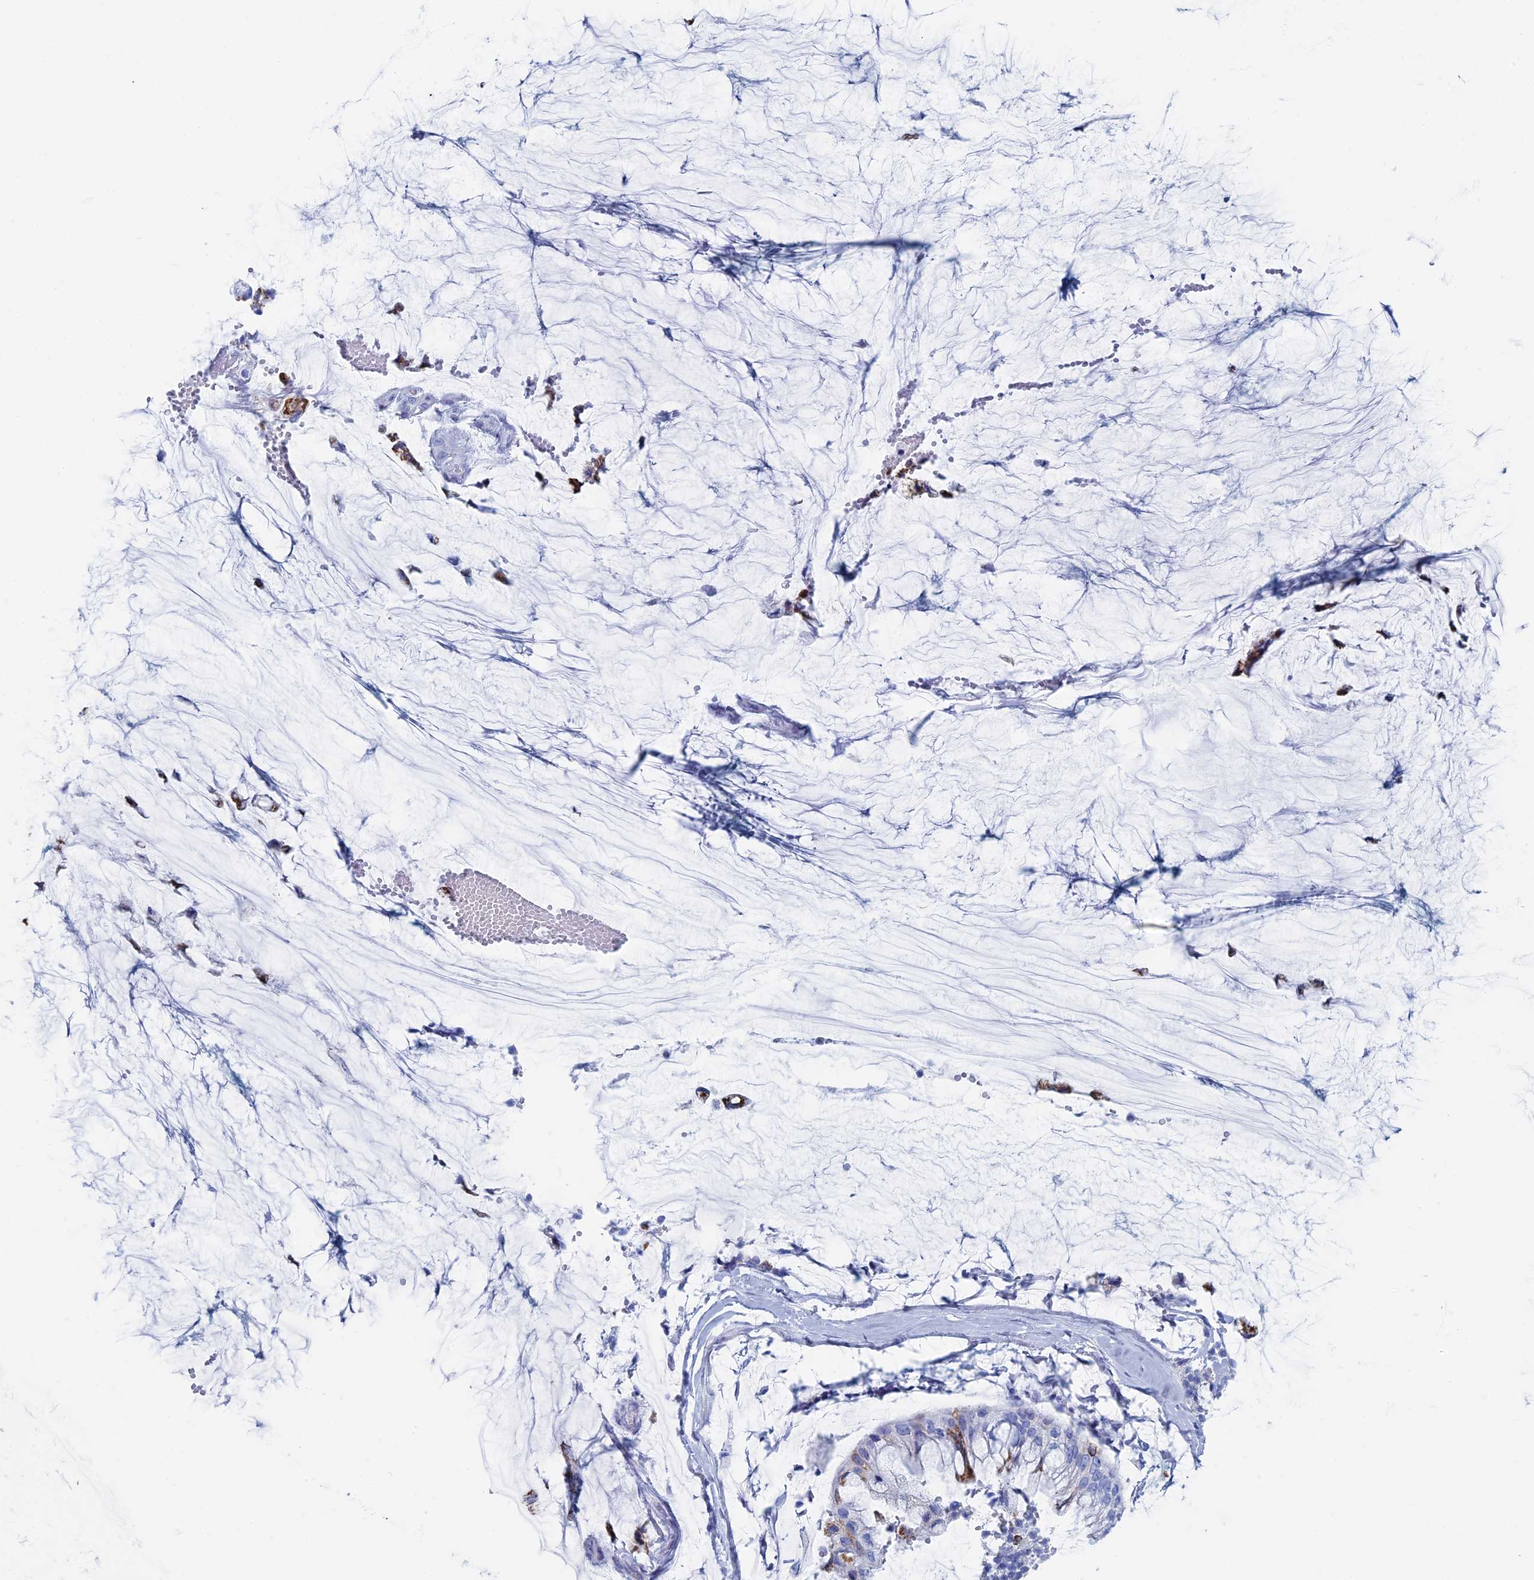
{"staining": {"intensity": "moderate", "quantity": "<25%", "location": "cytoplasmic/membranous"}, "tissue": "ovarian cancer", "cell_type": "Tumor cells", "image_type": "cancer", "snomed": [{"axis": "morphology", "description": "Cystadenocarcinoma, mucinous, NOS"}, {"axis": "topography", "description": "Ovary"}], "caption": "Moderate cytoplasmic/membranous staining for a protein is appreciated in approximately <25% of tumor cells of ovarian mucinous cystadenocarcinoma using immunohistochemistry.", "gene": "ALMS1", "patient": {"sex": "female", "age": 39}}